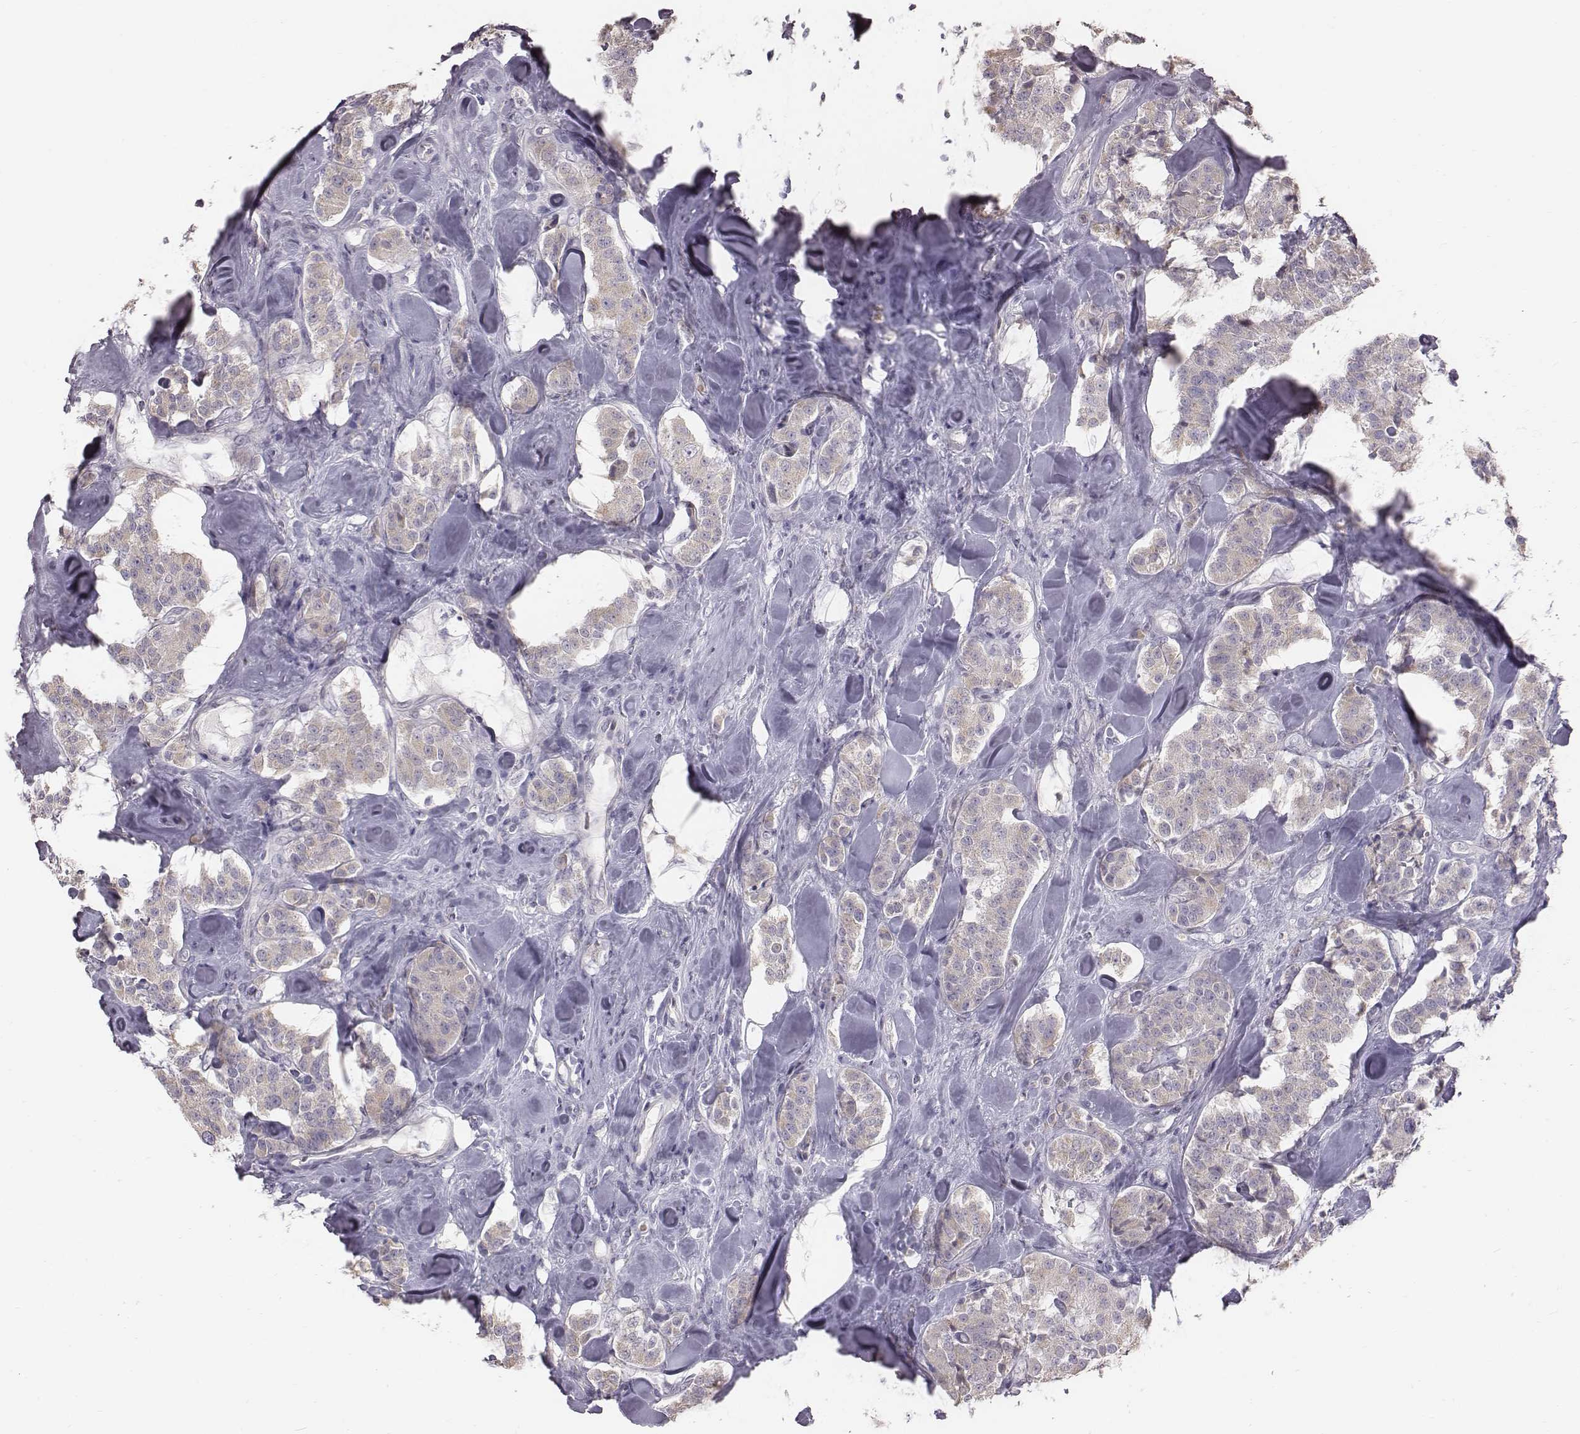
{"staining": {"intensity": "negative", "quantity": "none", "location": "none"}, "tissue": "carcinoid", "cell_type": "Tumor cells", "image_type": "cancer", "snomed": [{"axis": "morphology", "description": "Carcinoid, malignant, NOS"}, {"axis": "topography", "description": "Pancreas"}], "caption": "This photomicrograph is of carcinoid (malignant) stained with immunohistochemistry to label a protein in brown with the nuclei are counter-stained blue. There is no expression in tumor cells. The staining was performed using DAB (3,3'-diaminobenzidine) to visualize the protein expression in brown, while the nuclei were stained in blue with hematoxylin (Magnification: 20x).", "gene": "C6orf58", "patient": {"sex": "male", "age": 41}}